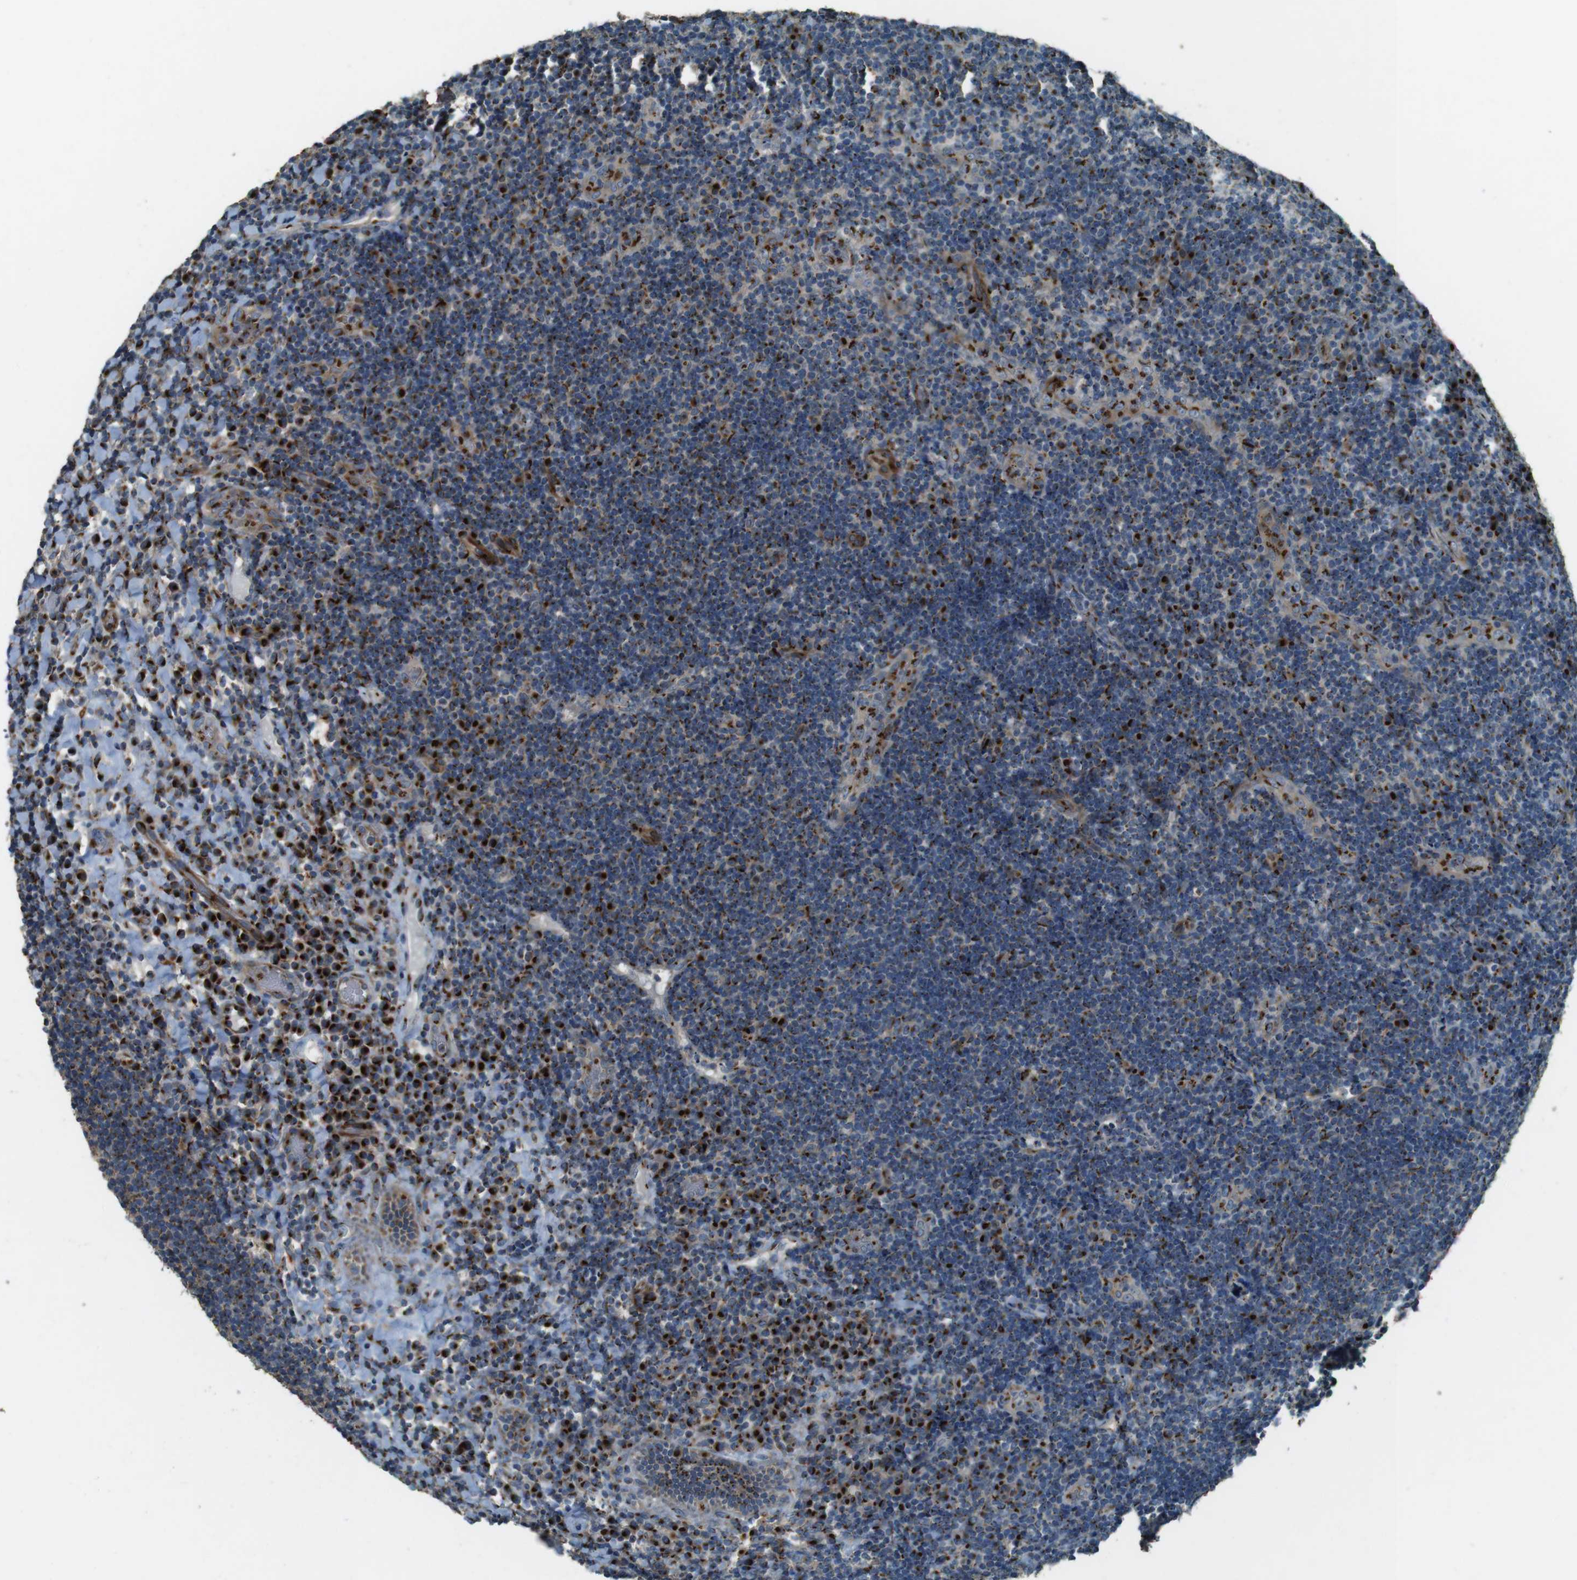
{"staining": {"intensity": "strong", "quantity": ">75%", "location": "cytoplasmic/membranous"}, "tissue": "lymphoma", "cell_type": "Tumor cells", "image_type": "cancer", "snomed": [{"axis": "morphology", "description": "Malignant lymphoma, non-Hodgkin's type, High grade"}, {"axis": "topography", "description": "Tonsil"}], "caption": "An IHC micrograph of tumor tissue is shown. Protein staining in brown labels strong cytoplasmic/membranous positivity in malignant lymphoma, non-Hodgkin's type (high-grade) within tumor cells. The protein is shown in brown color, while the nuclei are stained blue.", "gene": "TMEM115", "patient": {"sex": "female", "age": 36}}